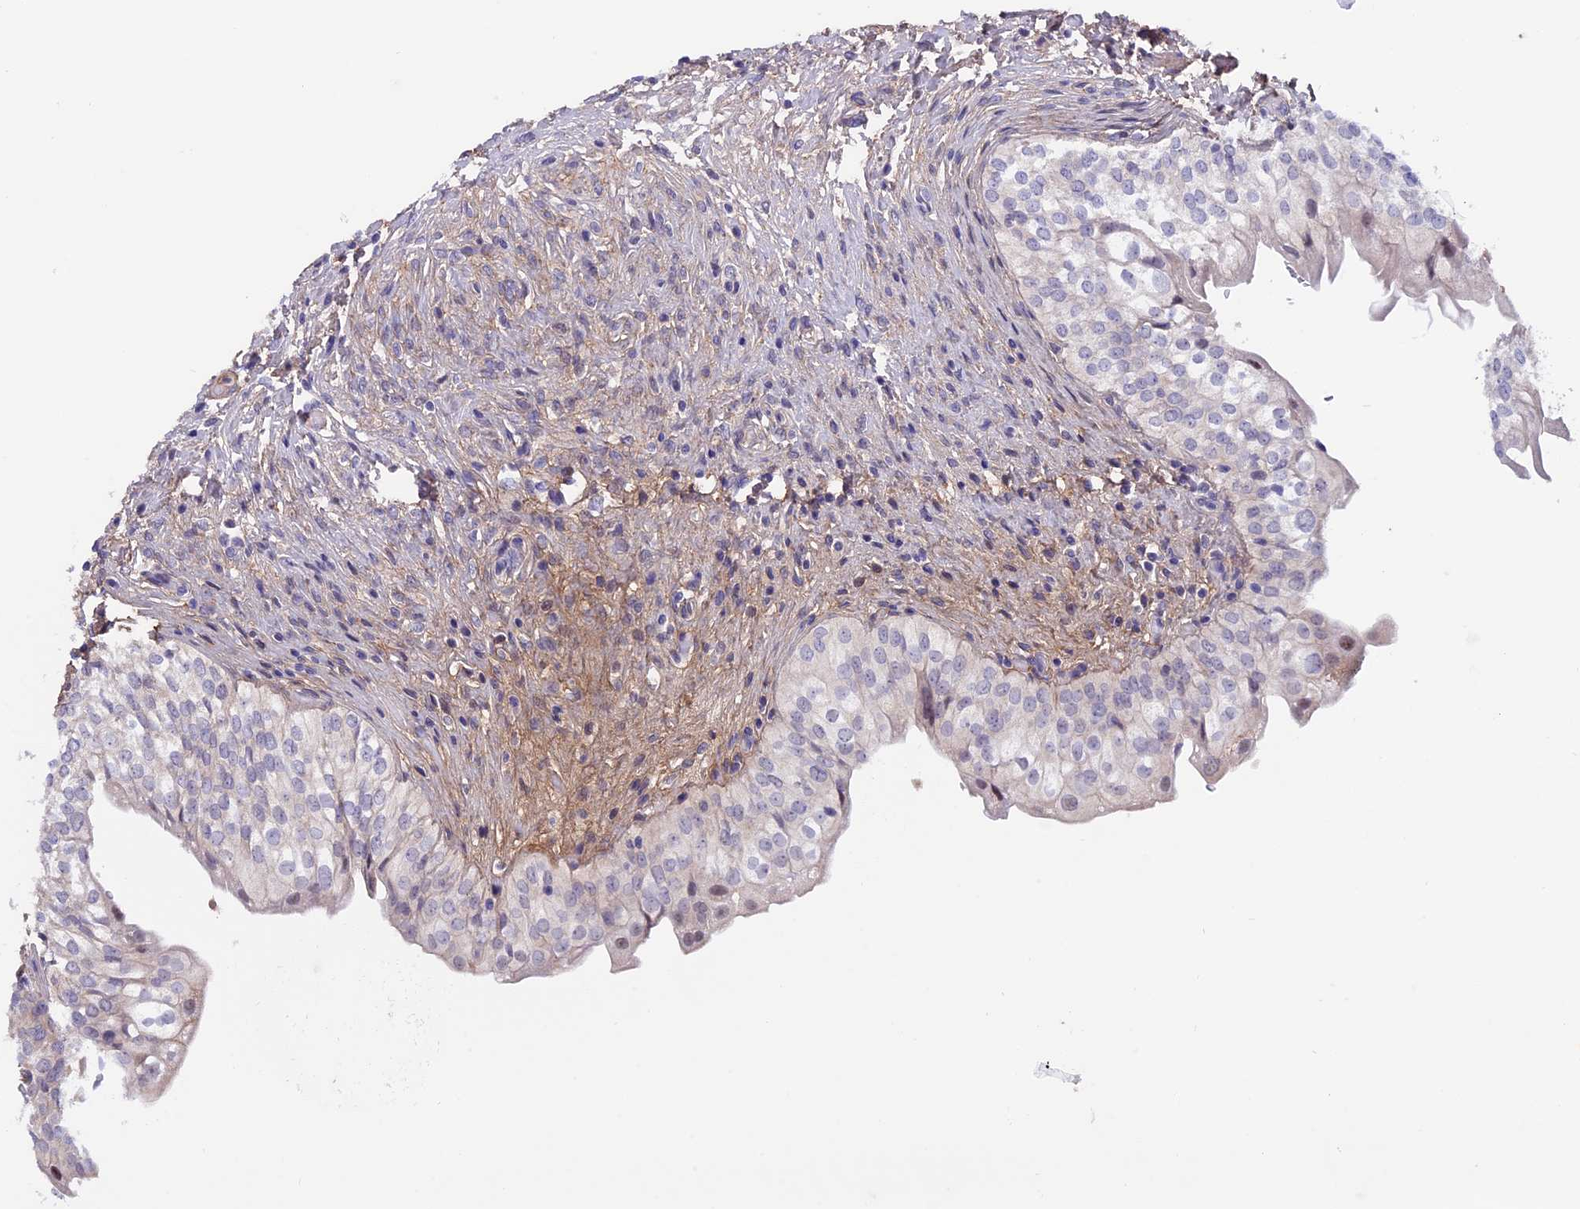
{"staining": {"intensity": "moderate", "quantity": "<25%", "location": "cytoplasmic/membranous"}, "tissue": "urinary bladder", "cell_type": "Urothelial cells", "image_type": "normal", "snomed": [{"axis": "morphology", "description": "Normal tissue, NOS"}, {"axis": "topography", "description": "Urinary bladder"}], "caption": "A low amount of moderate cytoplasmic/membranous expression is identified in approximately <25% of urothelial cells in unremarkable urinary bladder.", "gene": "COL4A3", "patient": {"sex": "male", "age": 55}}